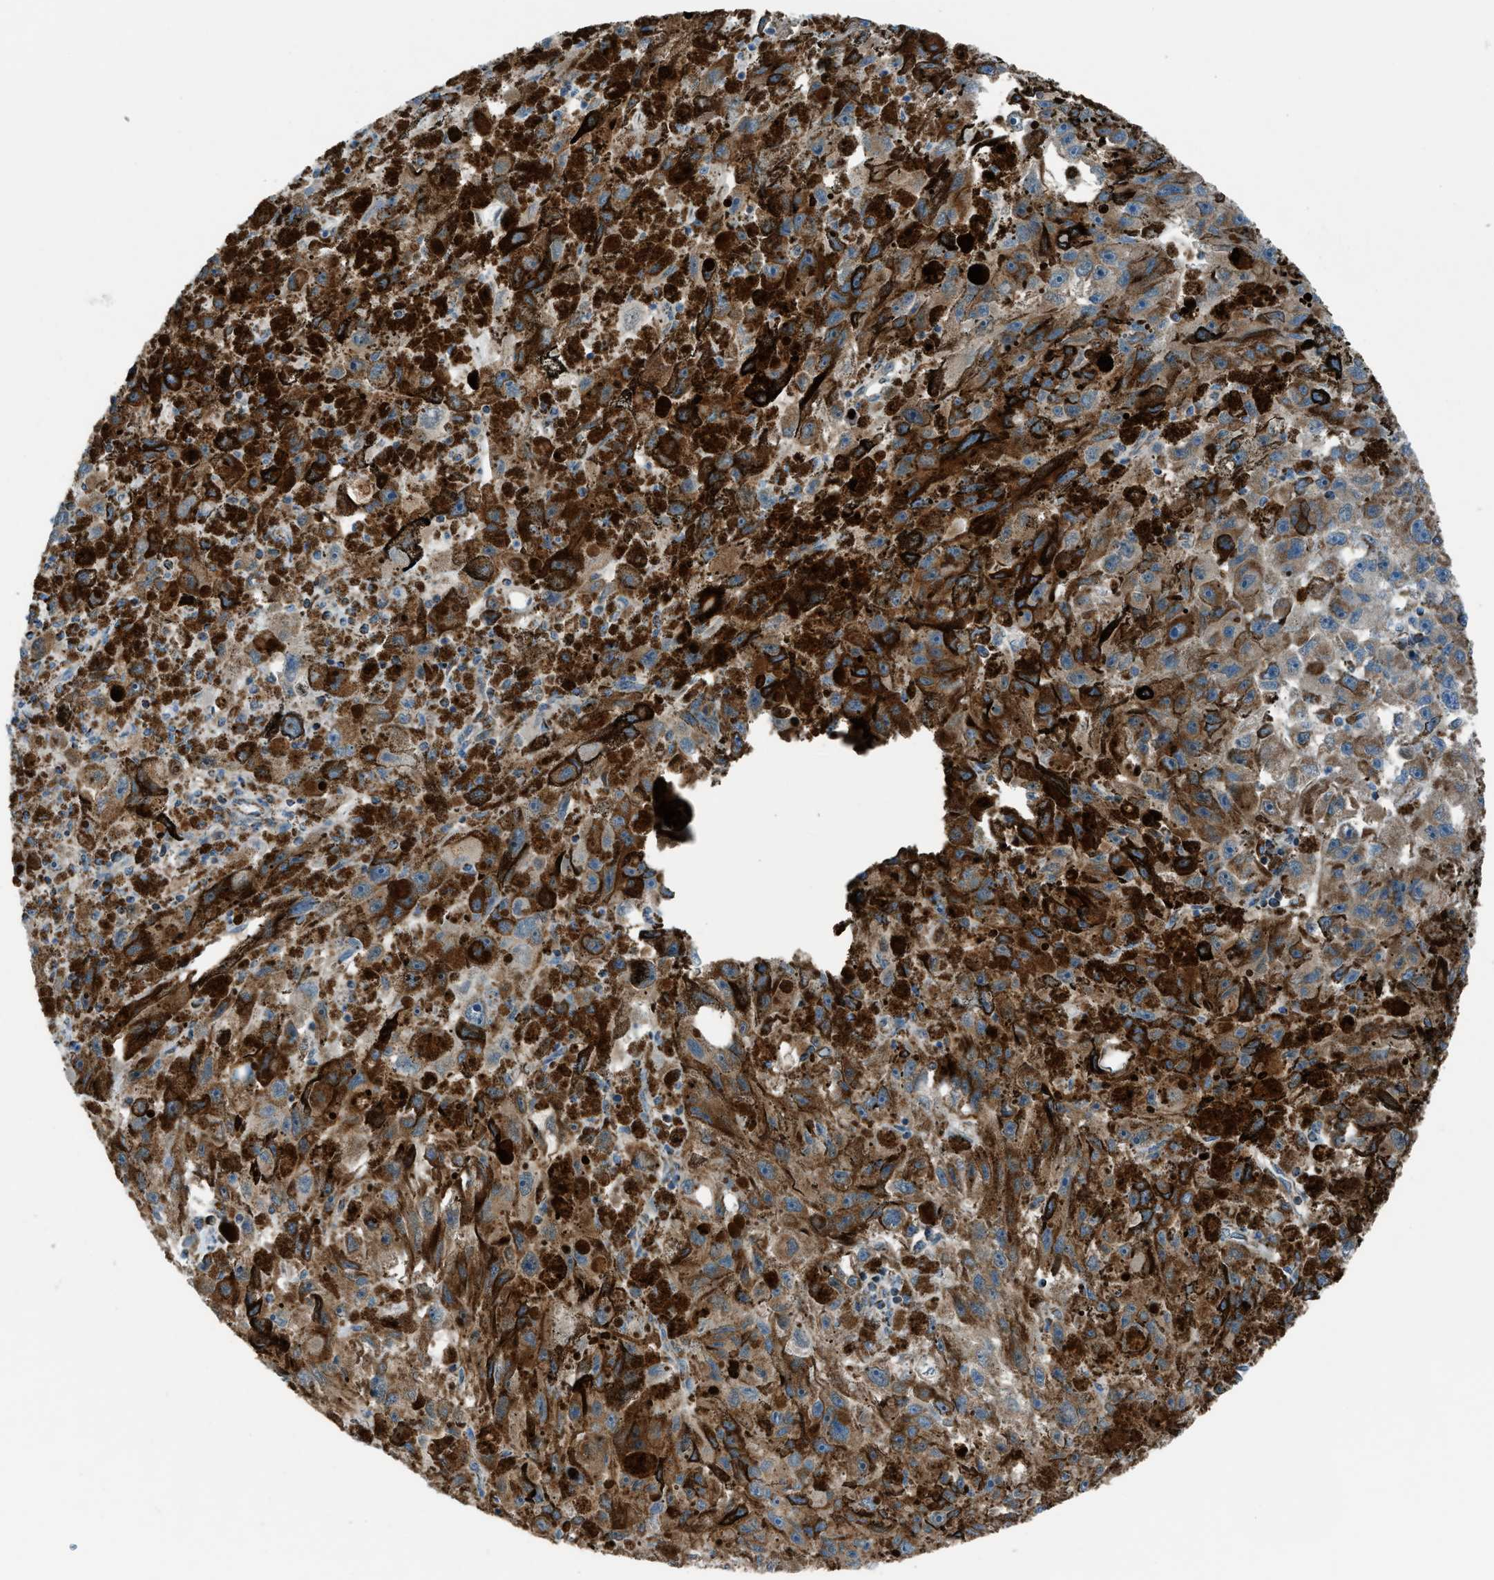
{"staining": {"intensity": "moderate", "quantity": ">75%", "location": "cytoplasmic/membranous"}, "tissue": "melanoma", "cell_type": "Tumor cells", "image_type": "cancer", "snomed": [{"axis": "morphology", "description": "Malignant melanoma, NOS"}, {"axis": "topography", "description": "Skin"}], "caption": "Immunohistochemistry (IHC) staining of melanoma, which shows medium levels of moderate cytoplasmic/membranous expression in approximately >75% of tumor cells indicating moderate cytoplasmic/membranous protein expression. The staining was performed using DAB (brown) for protein detection and nuclei were counterstained in hematoxylin (blue).", "gene": "SRM", "patient": {"sex": "female", "age": 104}}